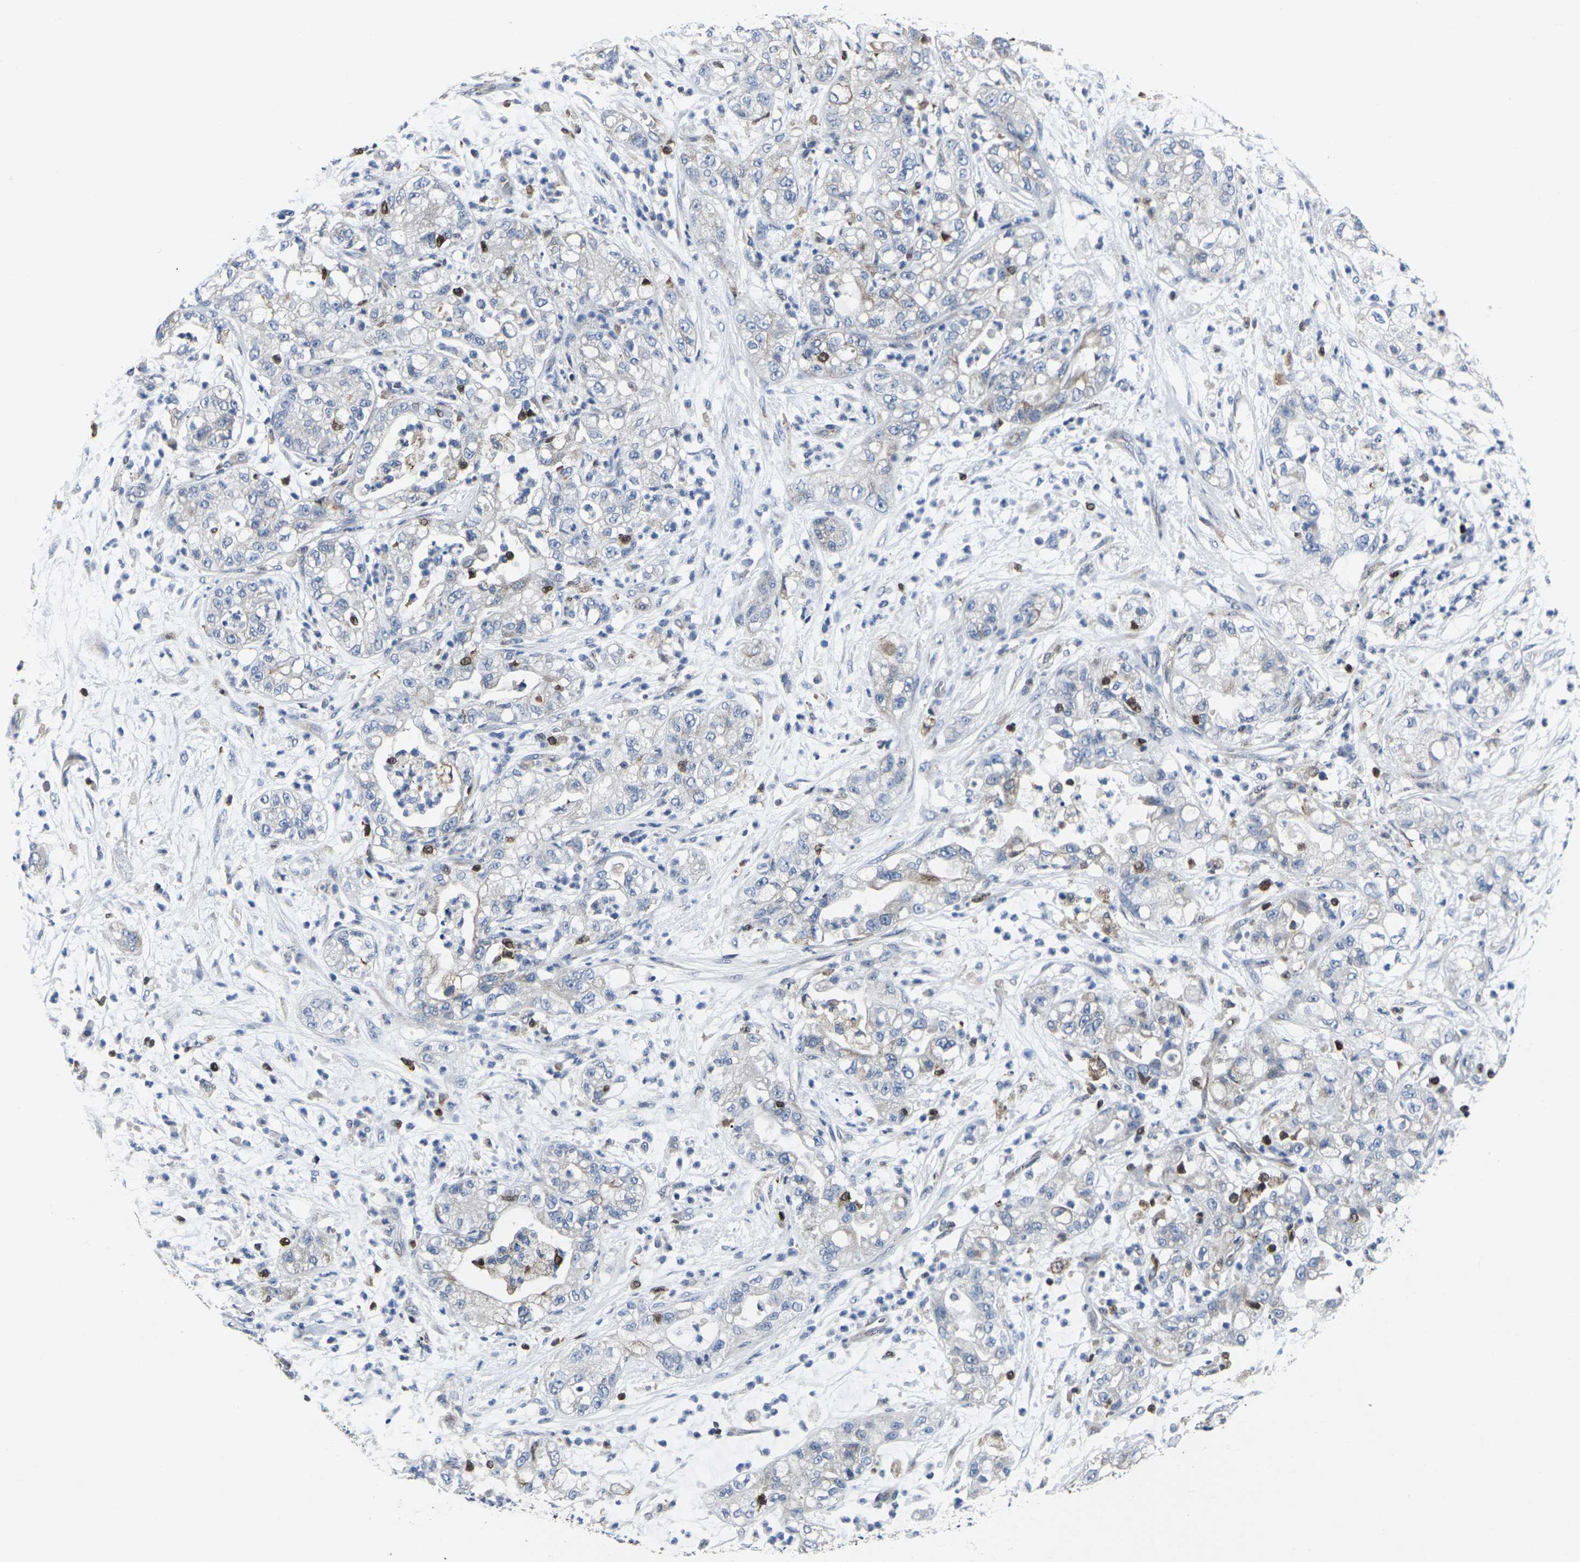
{"staining": {"intensity": "weak", "quantity": "<25%", "location": "cytoplasmic/membranous"}, "tissue": "pancreatic cancer", "cell_type": "Tumor cells", "image_type": "cancer", "snomed": [{"axis": "morphology", "description": "Adenocarcinoma, NOS"}, {"axis": "topography", "description": "Pancreas"}], "caption": "Immunohistochemical staining of human pancreatic adenocarcinoma demonstrates no significant expression in tumor cells.", "gene": "STAT4", "patient": {"sex": "female", "age": 78}}